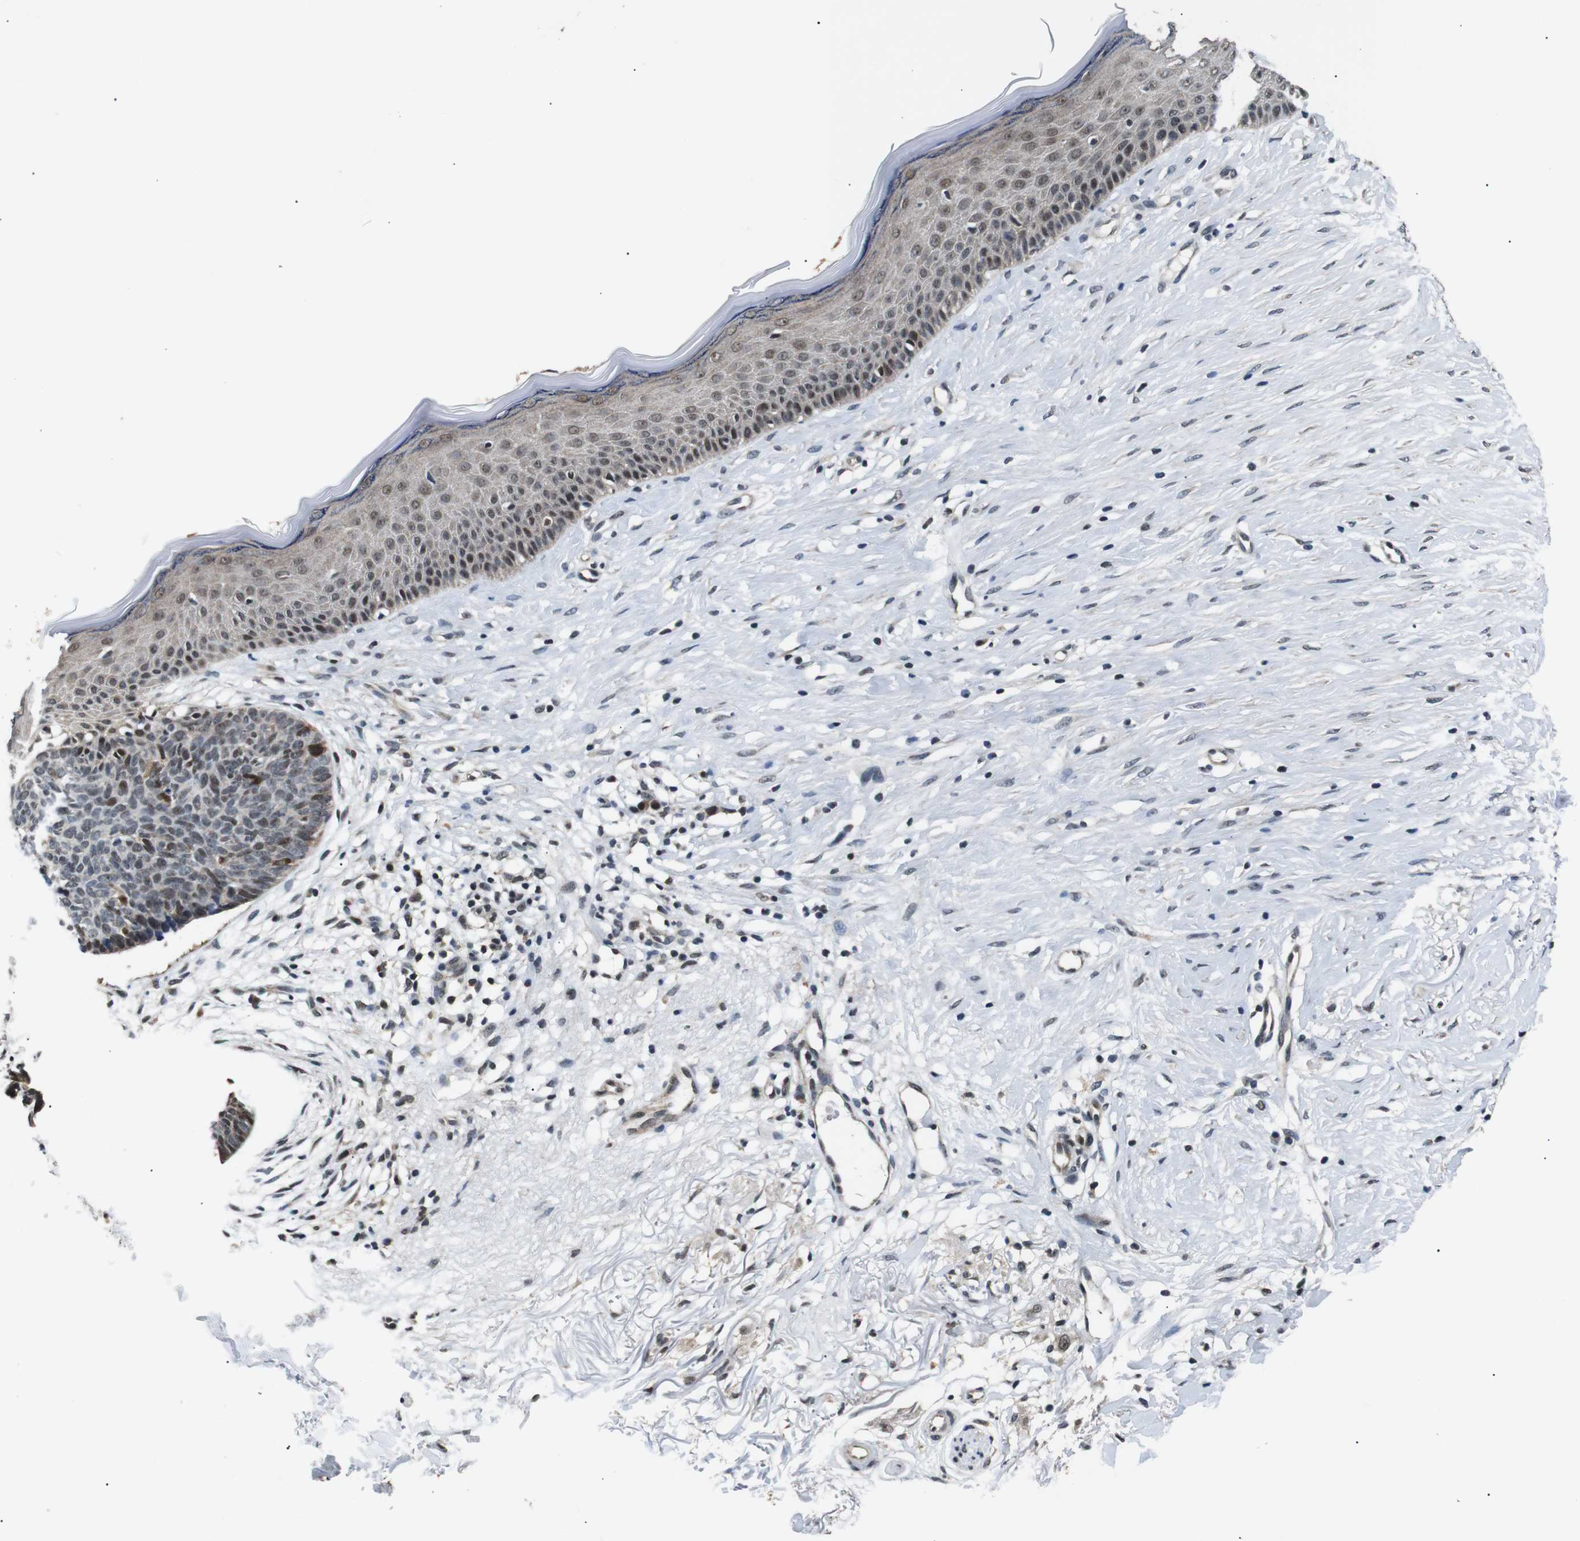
{"staining": {"intensity": "moderate", "quantity": "<25%", "location": "nuclear"}, "tissue": "skin cancer", "cell_type": "Tumor cells", "image_type": "cancer", "snomed": [{"axis": "morphology", "description": "Basal cell carcinoma"}, {"axis": "topography", "description": "Skin"}], "caption": "This is an image of immunohistochemistry (IHC) staining of skin cancer, which shows moderate staining in the nuclear of tumor cells.", "gene": "SKP1", "patient": {"sex": "female", "age": 70}}